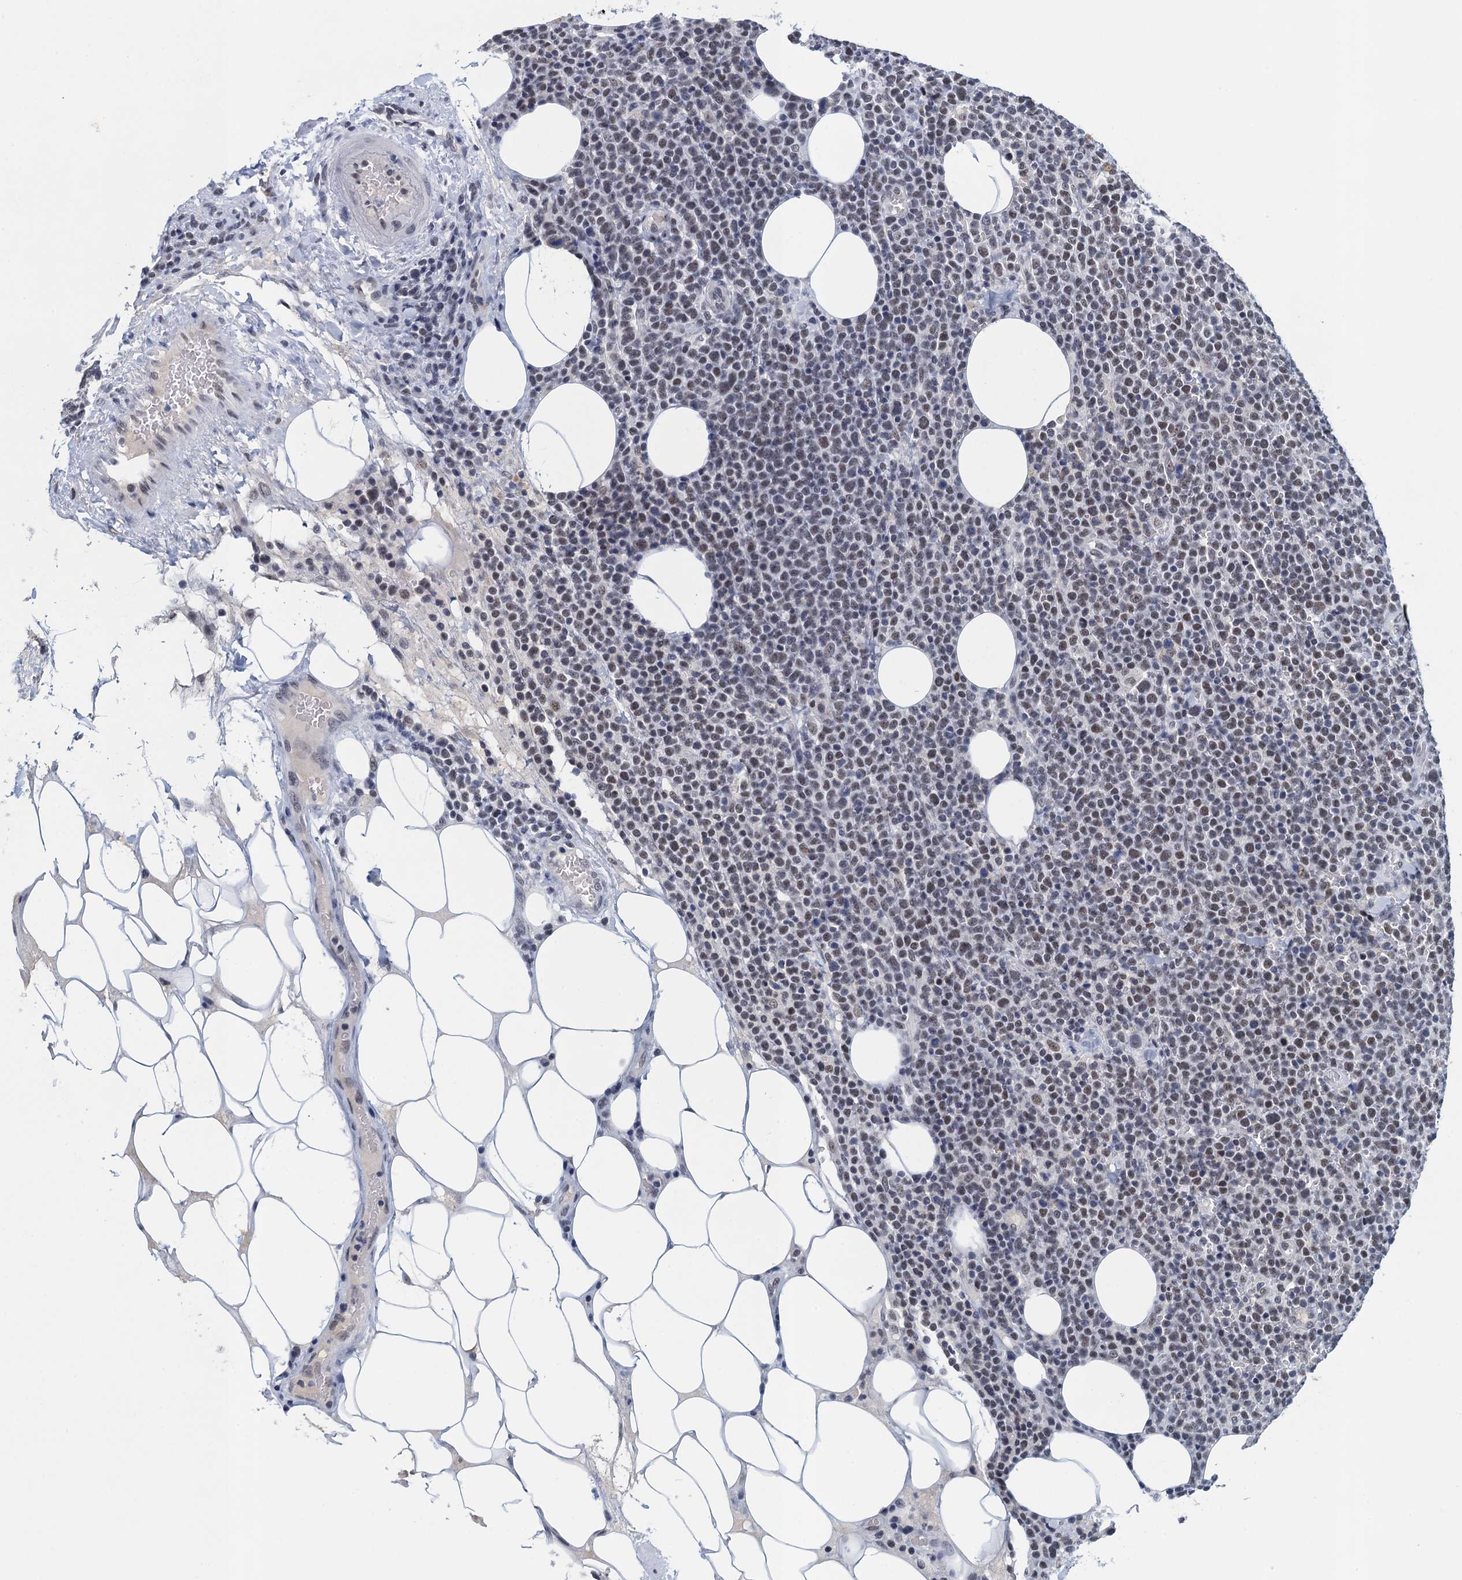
{"staining": {"intensity": "weak", "quantity": "<25%", "location": "nuclear"}, "tissue": "lymphoma", "cell_type": "Tumor cells", "image_type": "cancer", "snomed": [{"axis": "morphology", "description": "Malignant lymphoma, non-Hodgkin's type, High grade"}, {"axis": "topography", "description": "Lymph node"}], "caption": "IHC of human lymphoma shows no expression in tumor cells.", "gene": "EPS8L1", "patient": {"sex": "male", "age": 61}}